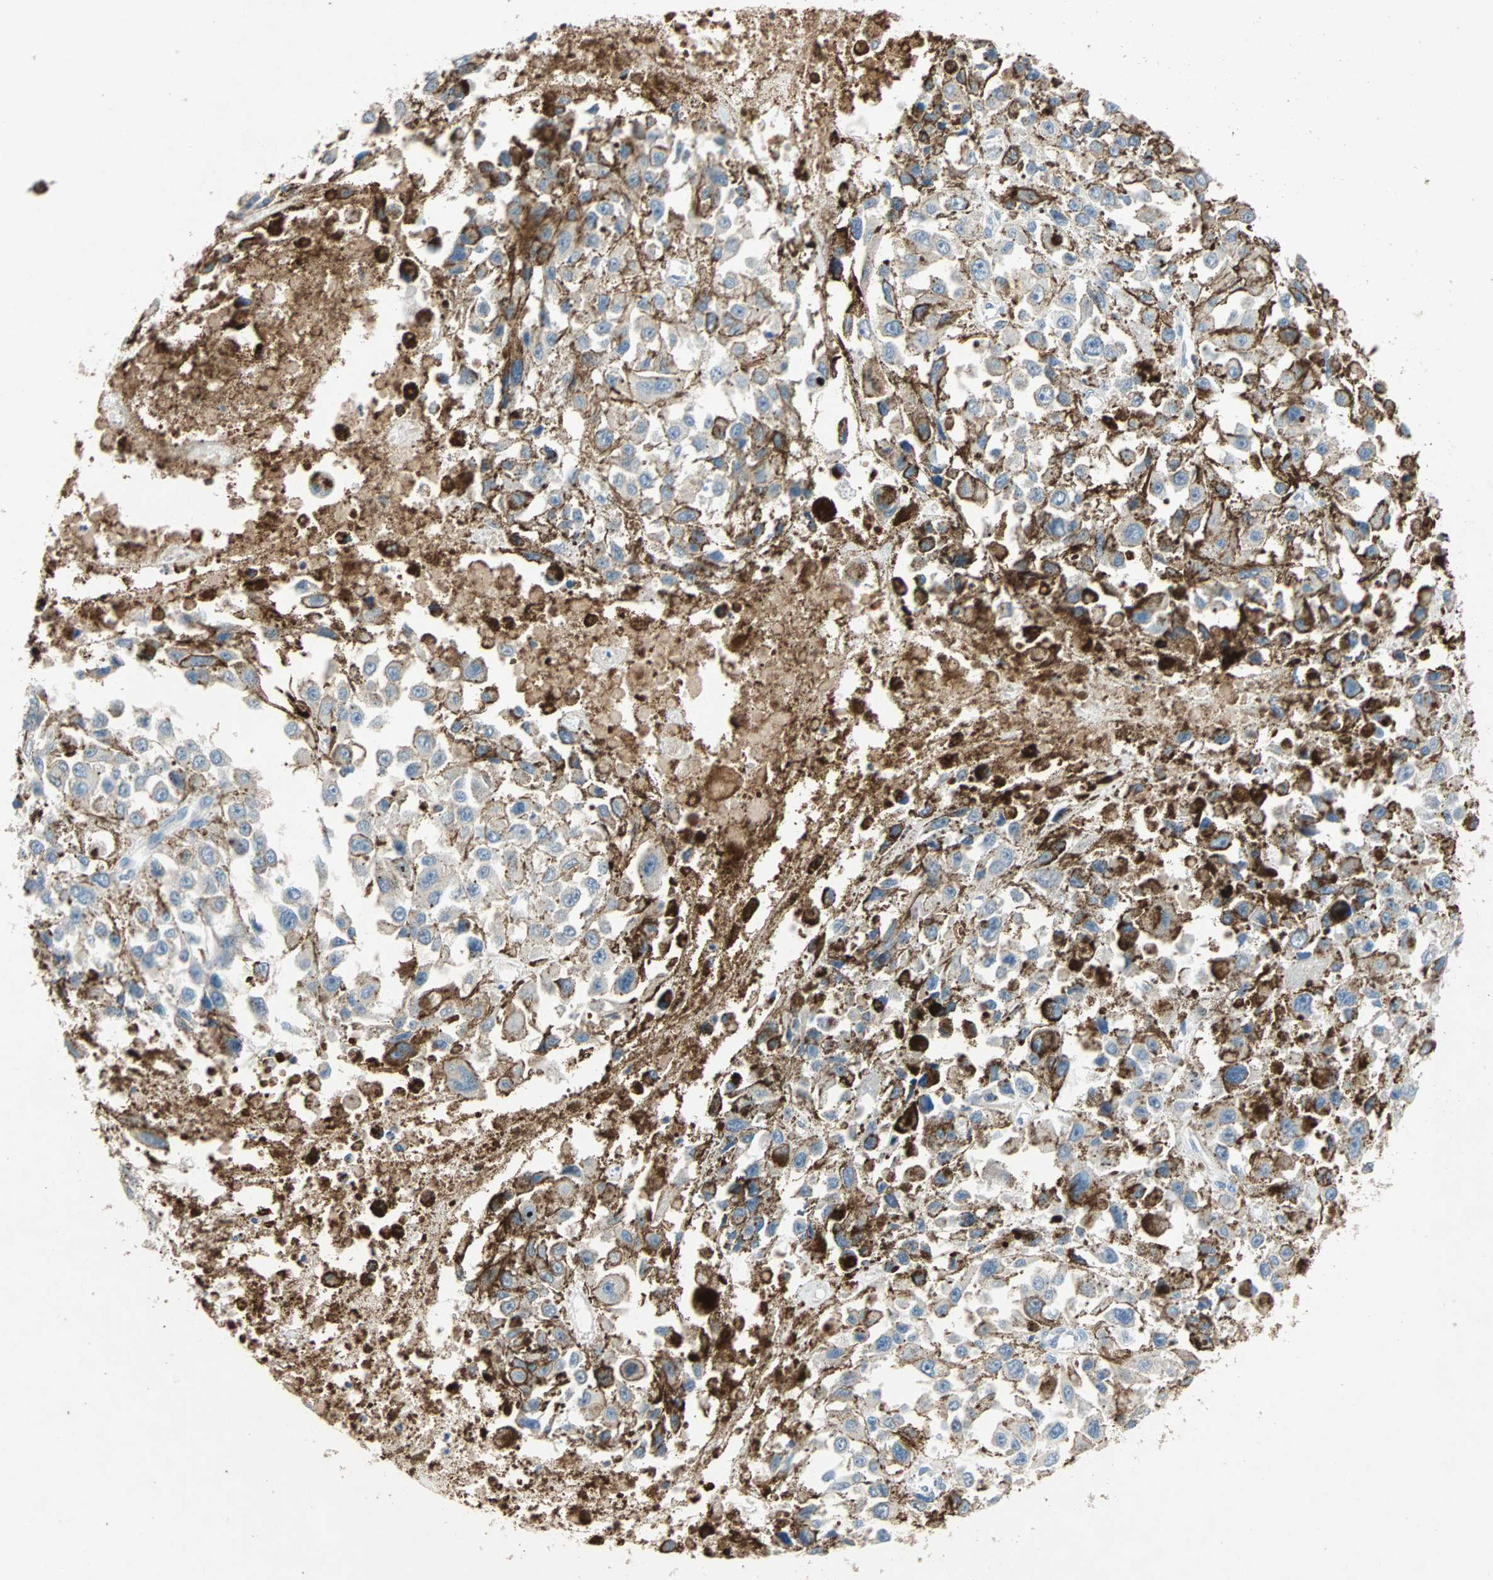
{"staining": {"intensity": "moderate", "quantity": "25%-75%", "location": "cytoplasmic/membranous"}, "tissue": "melanoma", "cell_type": "Tumor cells", "image_type": "cancer", "snomed": [{"axis": "morphology", "description": "Malignant melanoma, Metastatic site"}, {"axis": "topography", "description": "Lymph node"}], "caption": "Immunohistochemistry (IHC) of human melanoma shows medium levels of moderate cytoplasmic/membranous expression in about 25%-75% of tumor cells.", "gene": "ADAP1", "patient": {"sex": "male", "age": 59}}